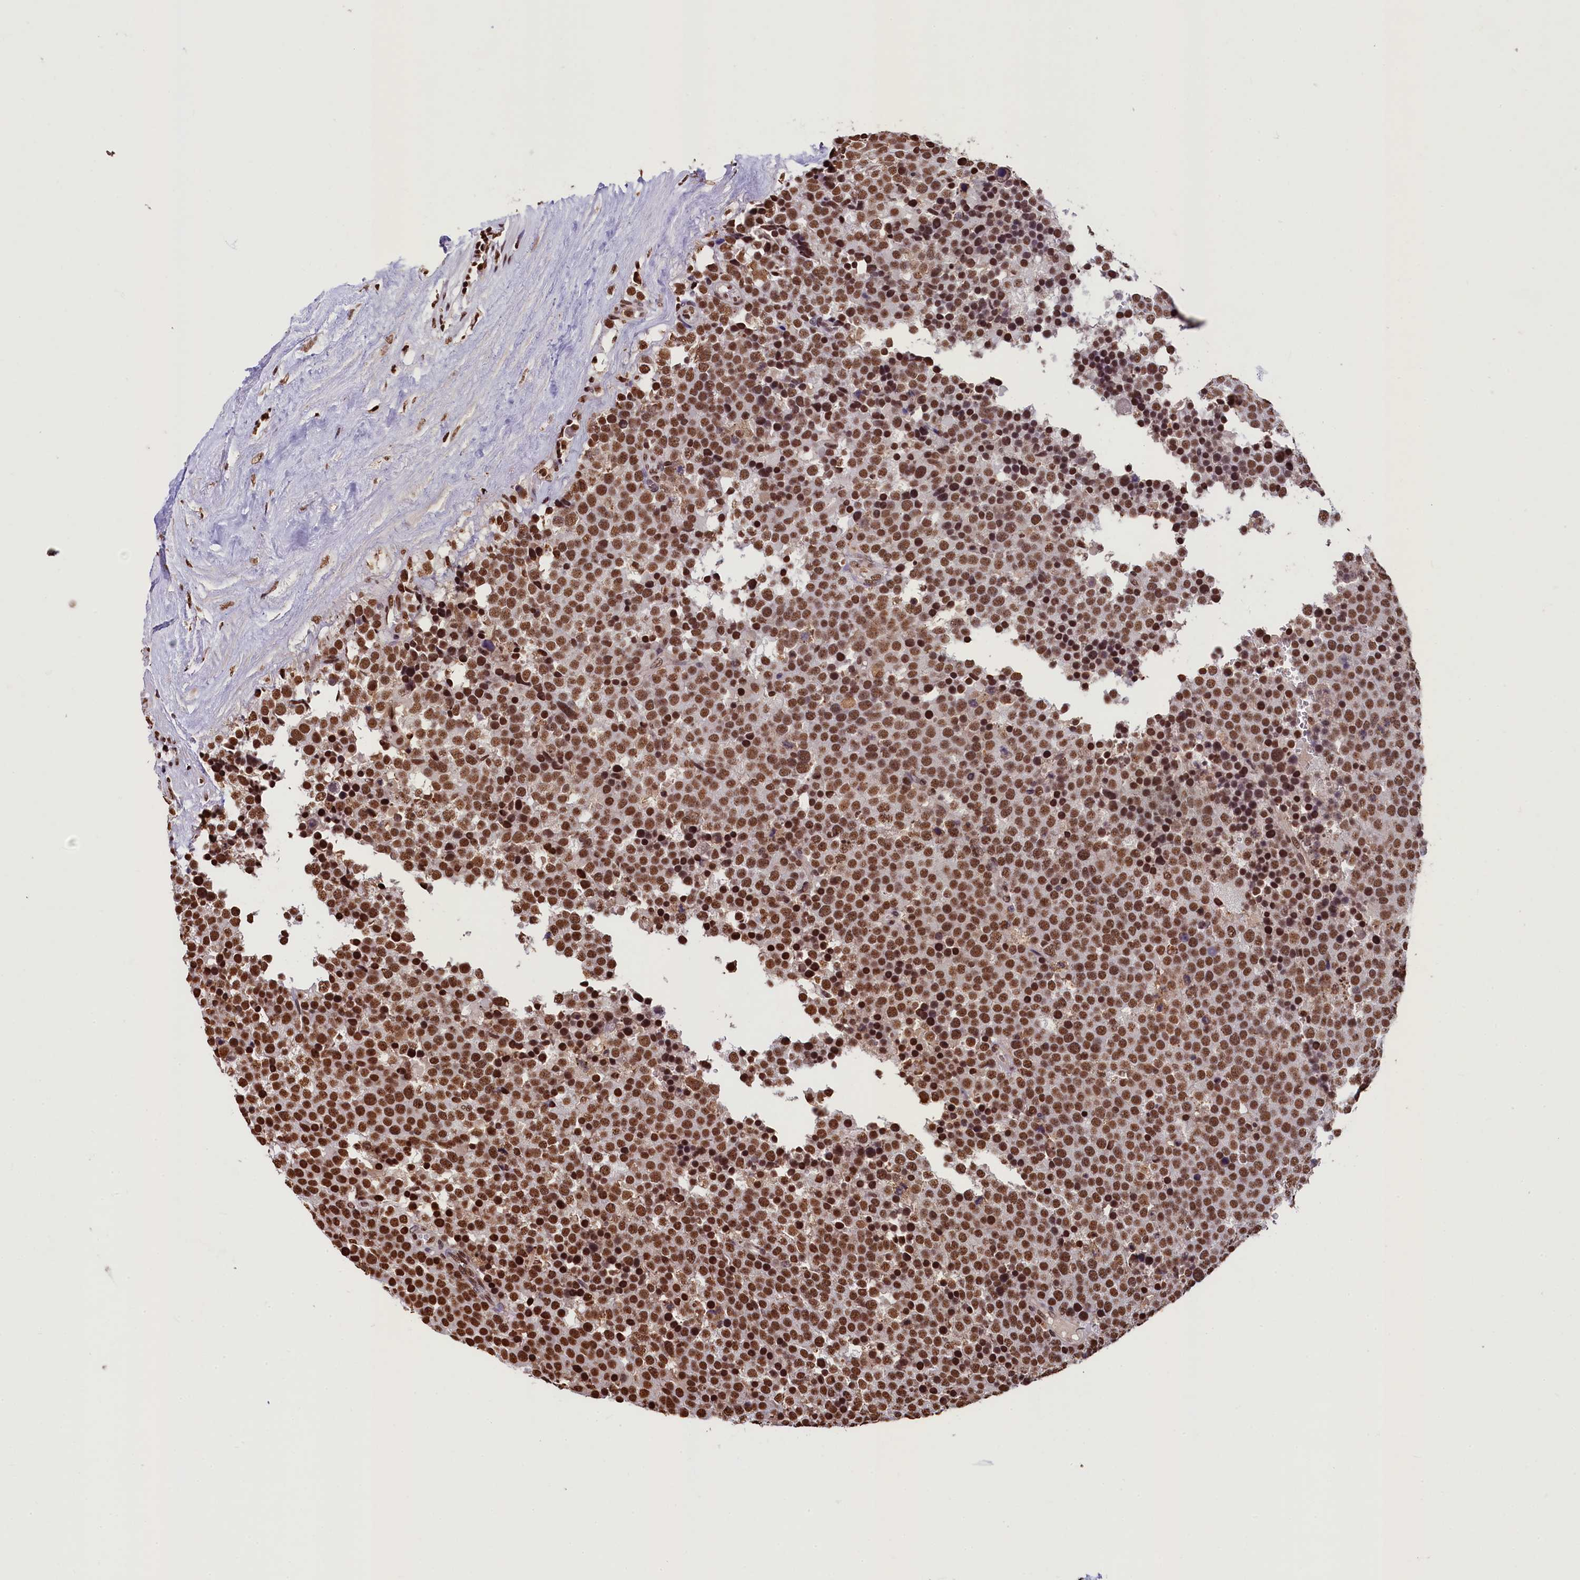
{"staining": {"intensity": "strong", "quantity": ">75%", "location": "nuclear"}, "tissue": "testis cancer", "cell_type": "Tumor cells", "image_type": "cancer", "snomed": [{"axis": "morphology", "description": "Seminoma, NOS"}, {"axis": "topography", "description": "Testis"}], "caption": "Testis seminoma was stained to show a protein in brown. There is high levels of strong nuclear expression in approximately >75% of tumor cells. The staining was performed using DAB, with brown indicating positive protein expression. Nuclei are stained blue with hematoxylin.", "gene": "SNRPD2", "patient": {"sex": "male", "age": 71}}